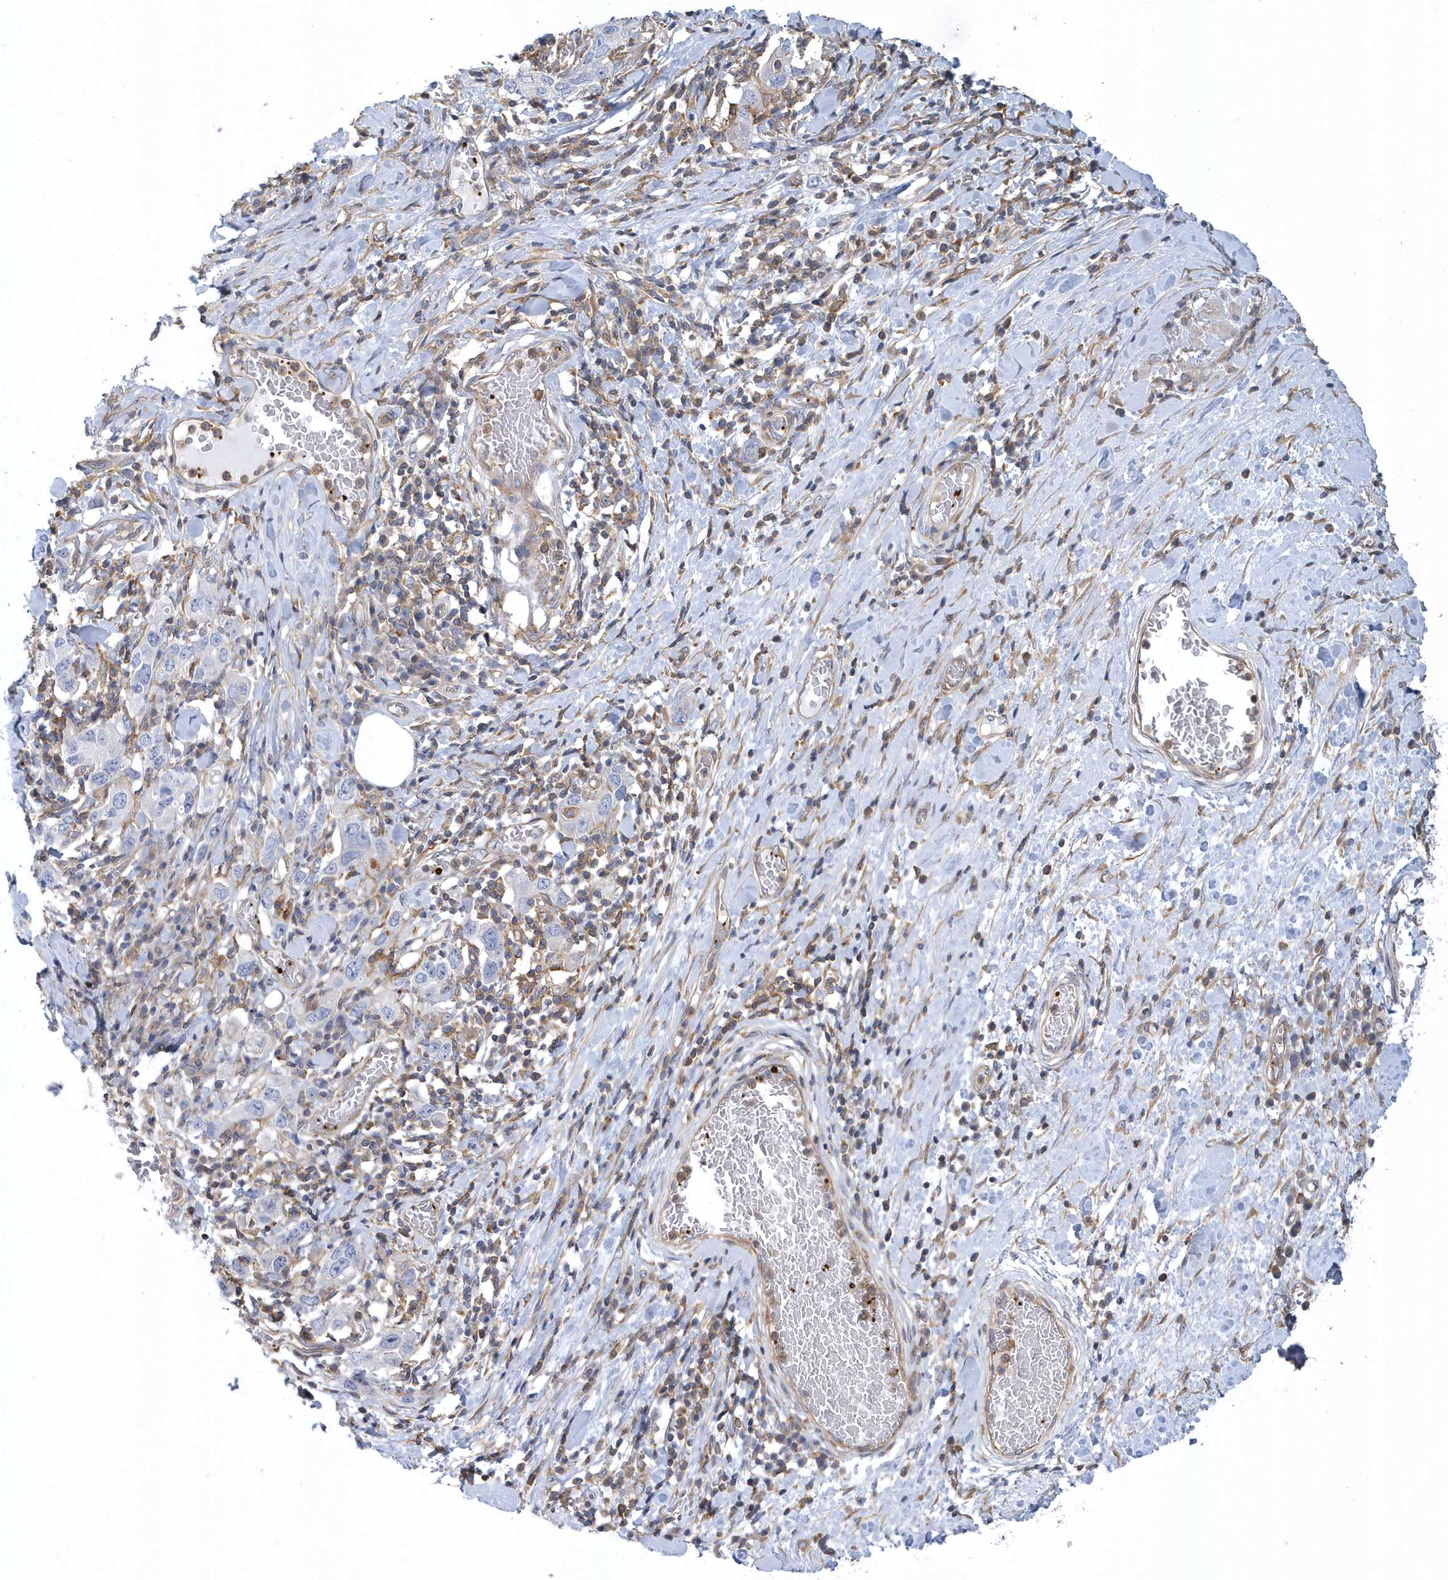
{"staining": {"intensity": "negative", "quantity": "none", "location": "none"}, "tissue": "stomach cancer", "cell_type": "Tumor cells", "image_type": "cancer", "snomed": [{"axis": "morphology", "description": "Adenocarcinoma, NOS"}, {"axis": "topography", "description": "Stomach, upper"}], "caption": "IHC of human stomach cancer (adenocarcinoma) demonstrates no staining in tumor cells.", "gene": "ARAP2", "patient": {"sex": "male", "age": 62}}